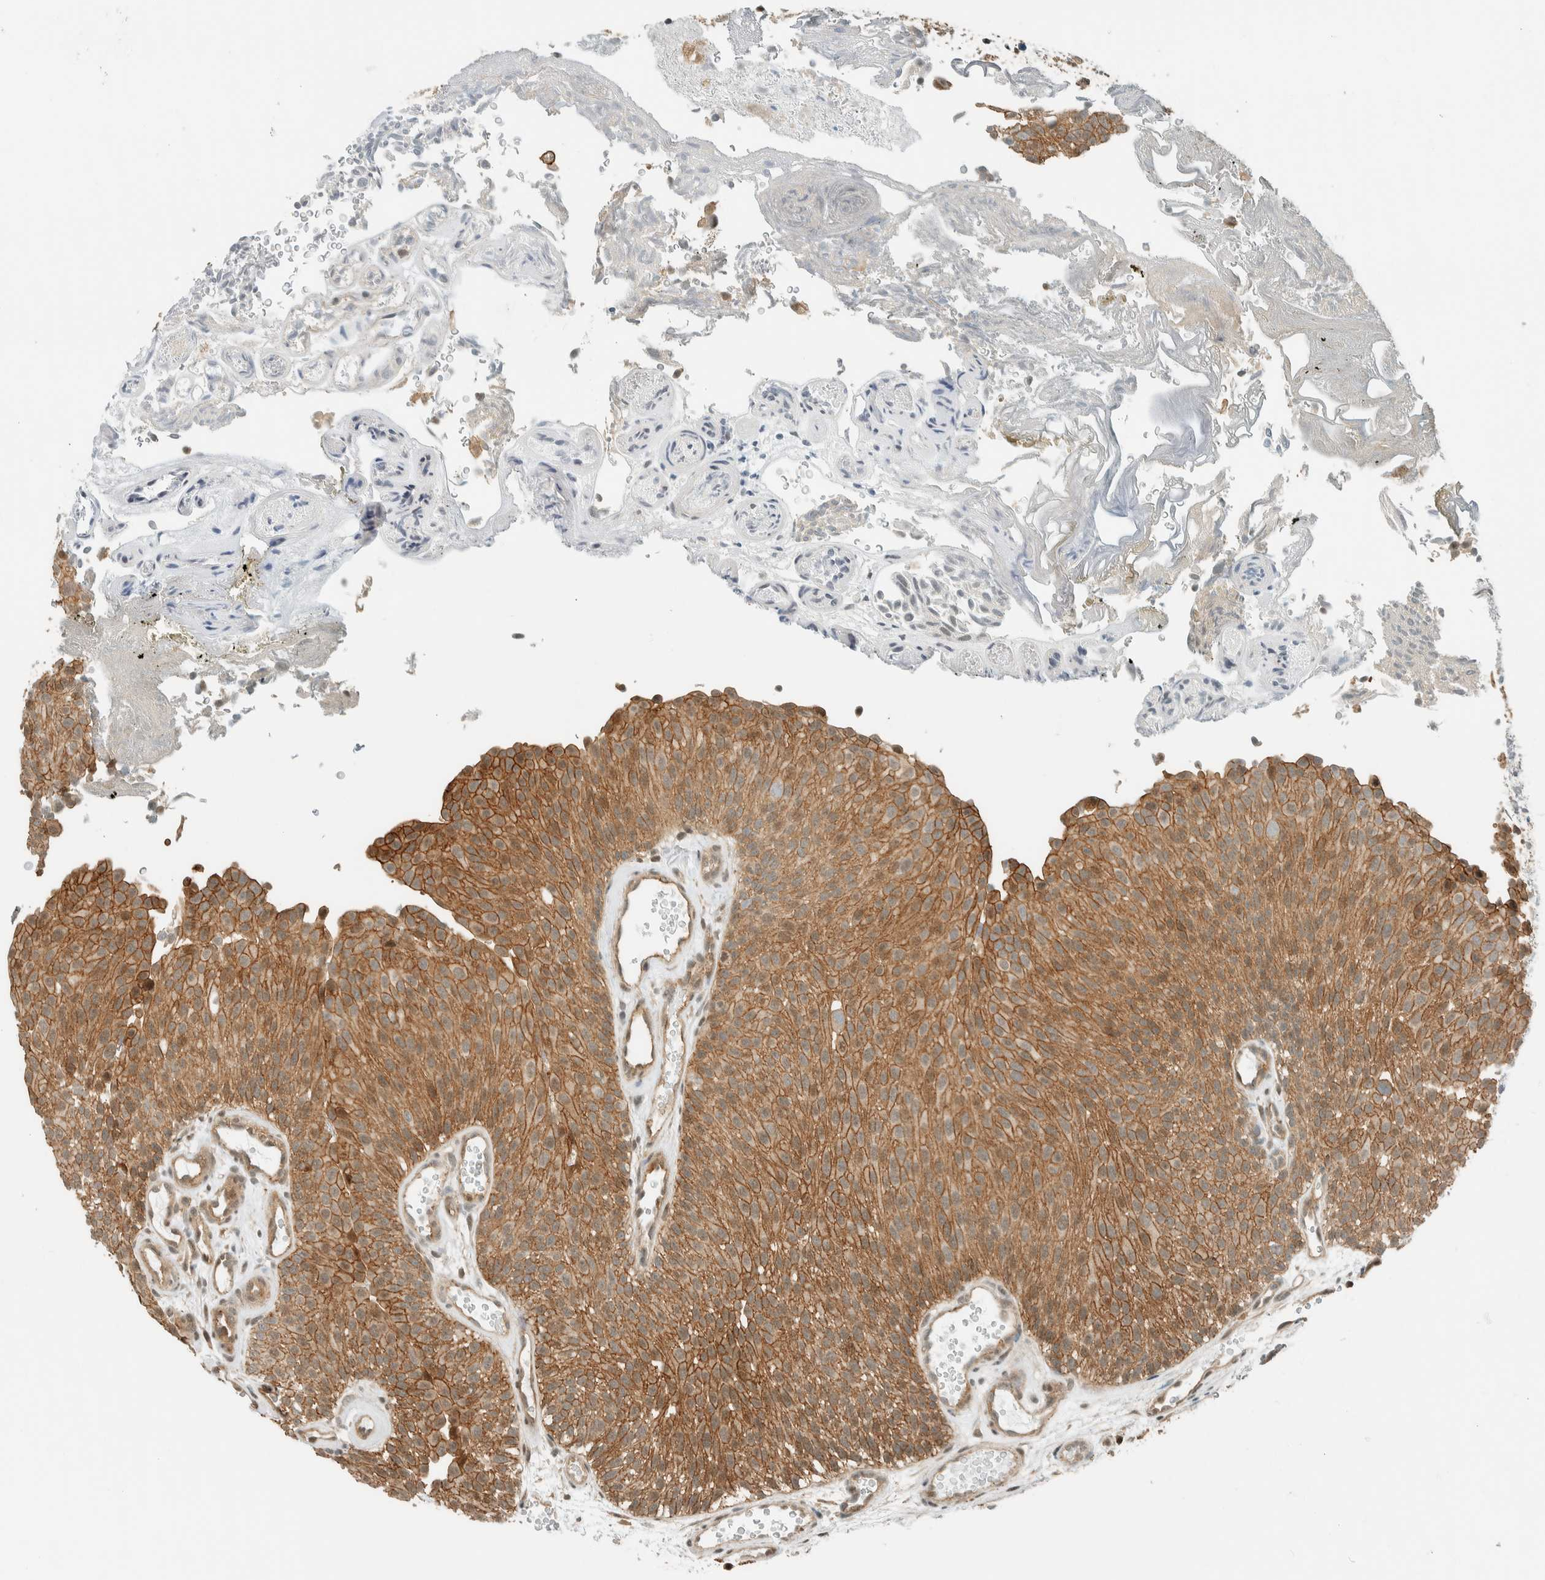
{"staining": {"intensity": "moderate", "quantity": ">75%", "location": "cytoplasmic/membranous"}, "tissue": "urothelial cancer", "cell_type": "Tumor cells", "image_type": "cancer", "snomed": [{"axis": "morphology", "description": "Urothelial carcinoma, Low grade"}, {"axis": "topography", "description": "Urinary bladder"}], "caption": "Brown immunohistochemical staining in low-grade urothelial carcinoma reveals moderate cytoplasmic/membranous positivity in approximately >75% of tumor cells.", "gene": "NIBAN2", "patient": {"sex": "male", "age": 78}}